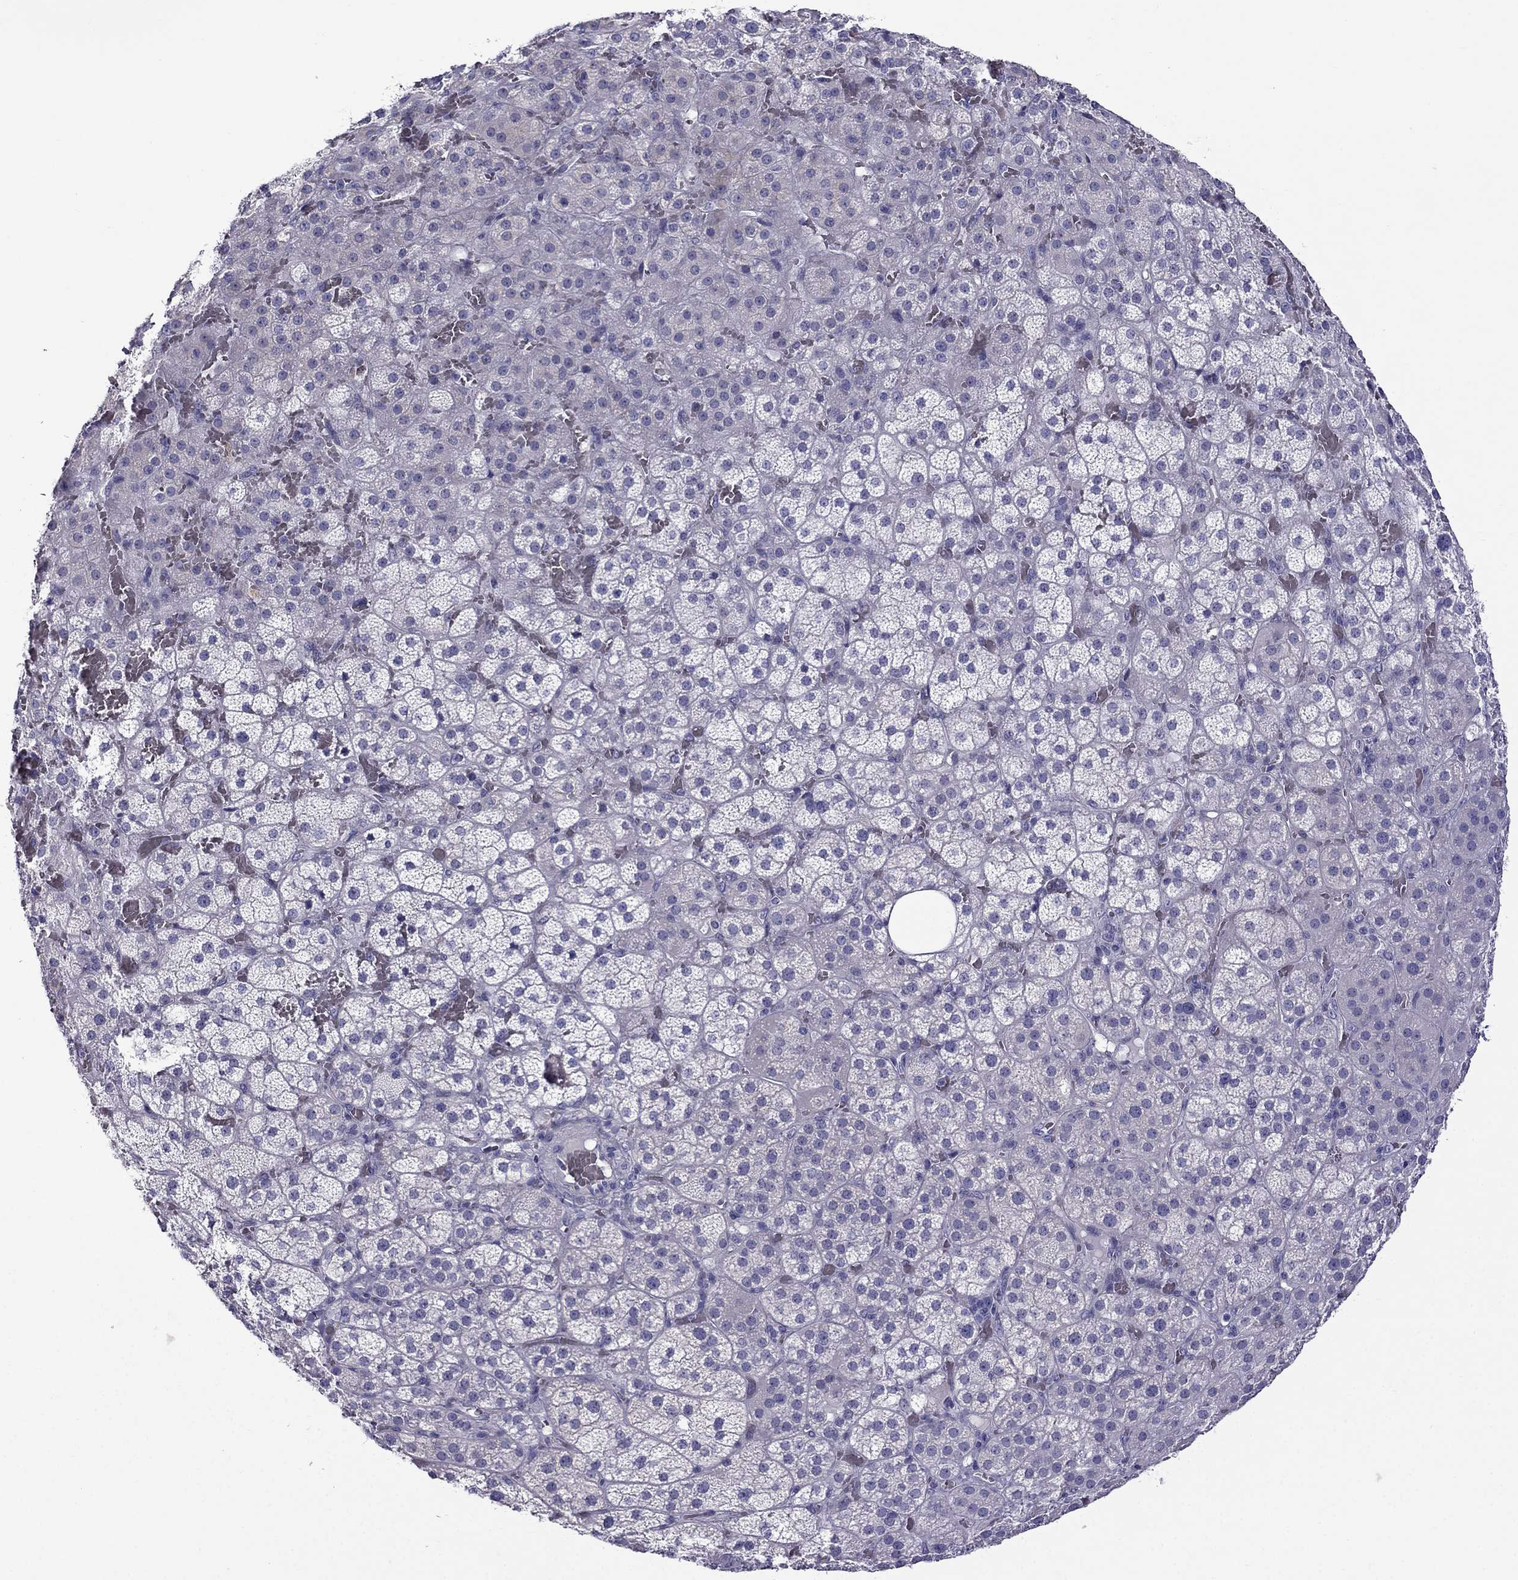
{"staining": {"intensity": "negative", "quantity": "none", "location": "none"}, "tissue": "adrenal gland", "cell_type": "Glandular cells", "image_type": "normal", "snomed": [{"axis": "morphology", "description": "Normal tissue, NOS"}, {"axis": "topography", "description": "Adrenal gland"}], "caption": "Histopathology image shows no significant protein positivity in glandular cells of normal adrenal gland.", "gene": "ERC2", "patient": {"sex": "male", "age": 57}}